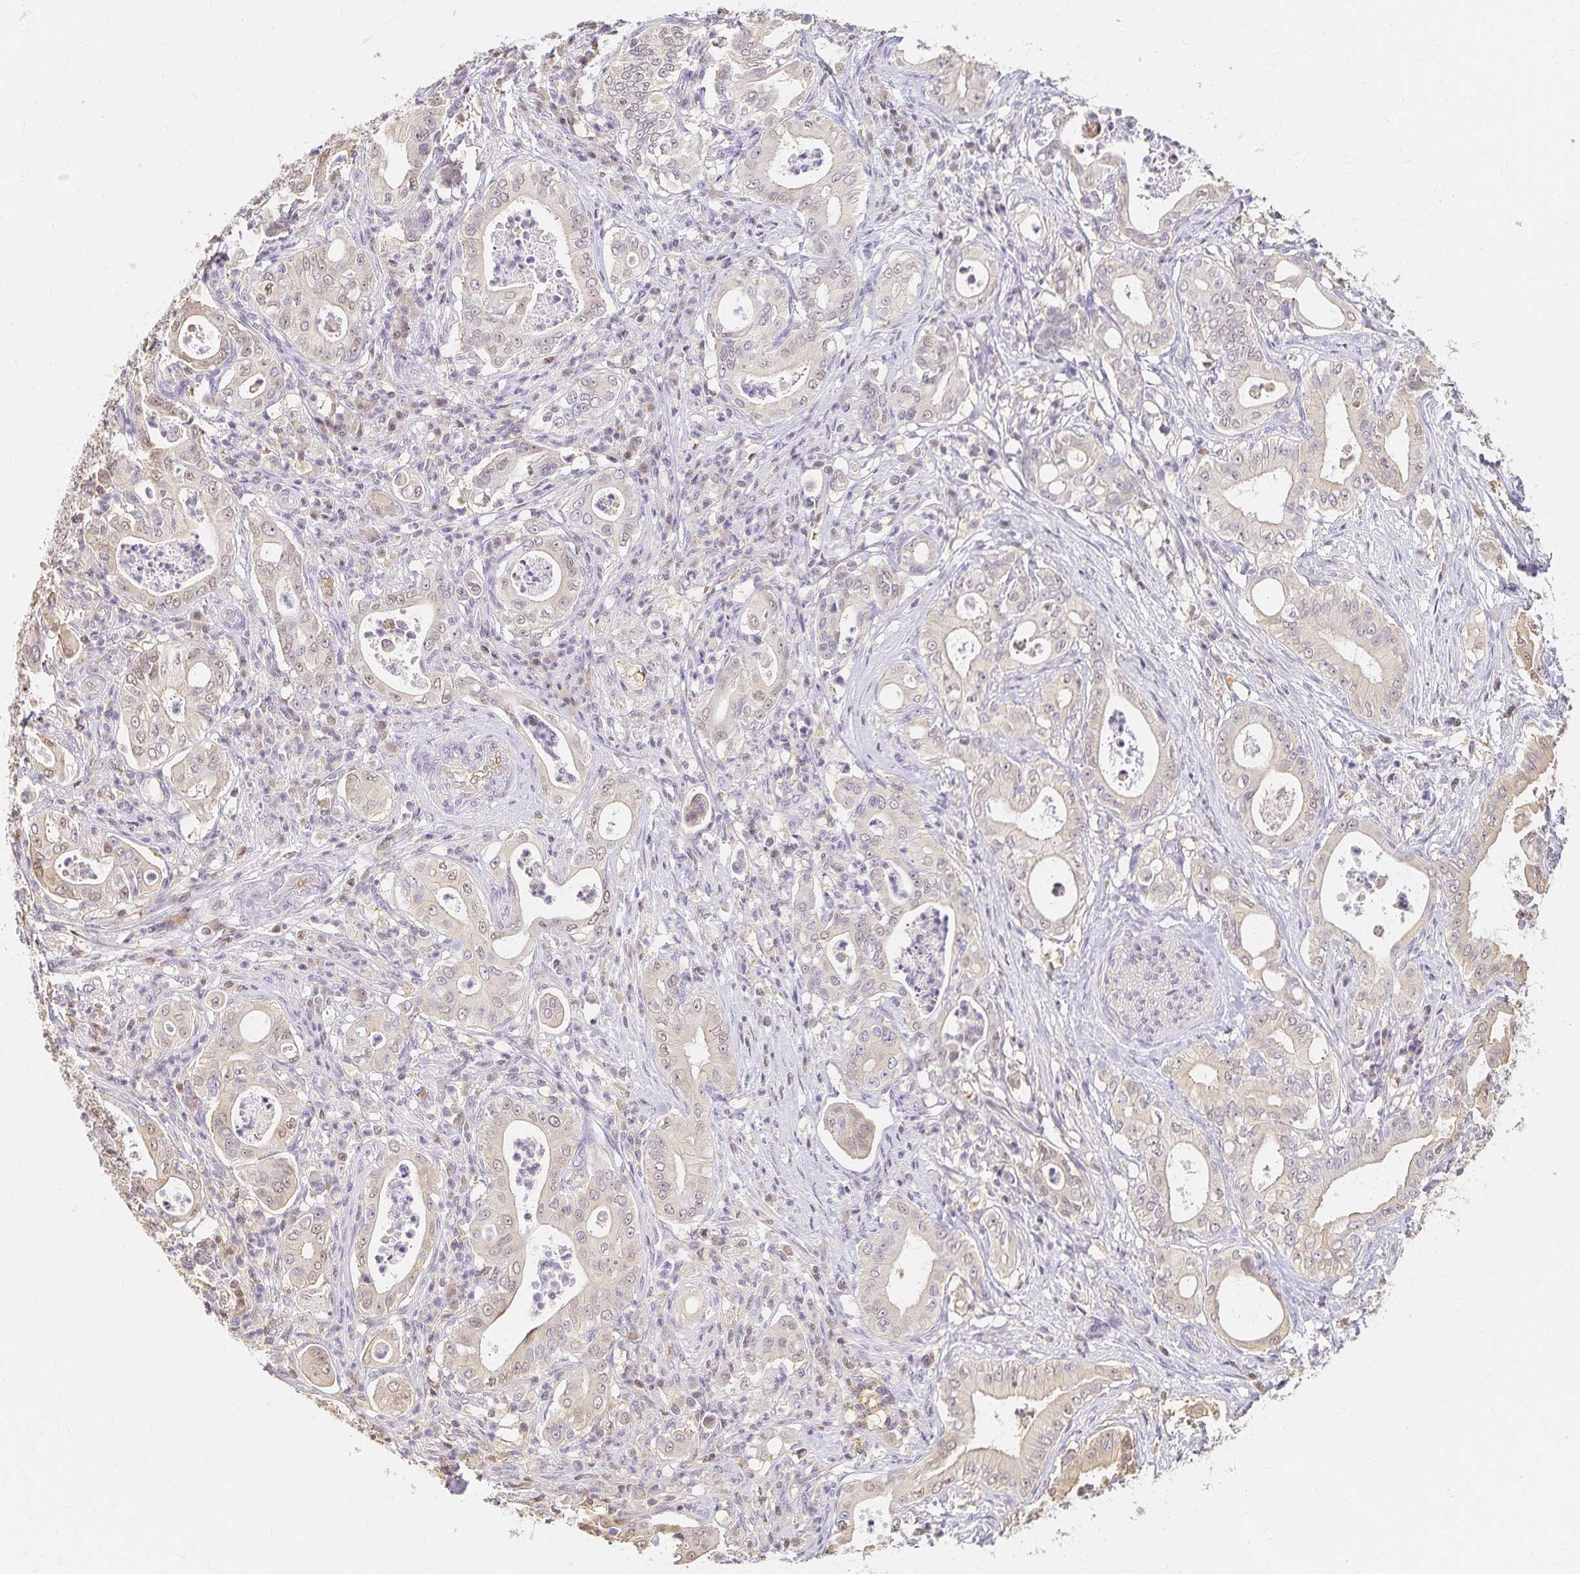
{"staining": {"intensity": "weak", "quantity": "25%-75%", "location": "cytoplasmic/membranous"}, "tissue": "pancreatic cancer", "cell_type": "Tumor cells", "image_type": "cancer", "snomed": [{"axis": "morphology", "description": "Adenocarcinoma, NOS"}, {"axis": "topography", "description": "Pancreas"}], "caption": "A micrograph showing weak cytoplasmic/membranous positivity in approximately 25%-75% of tumor cells in pancreatic cancer, as visualized by brown immunohistochemical staining.", "gene": "AZGP1", "patient": {"sex": "male", "age": 71}}